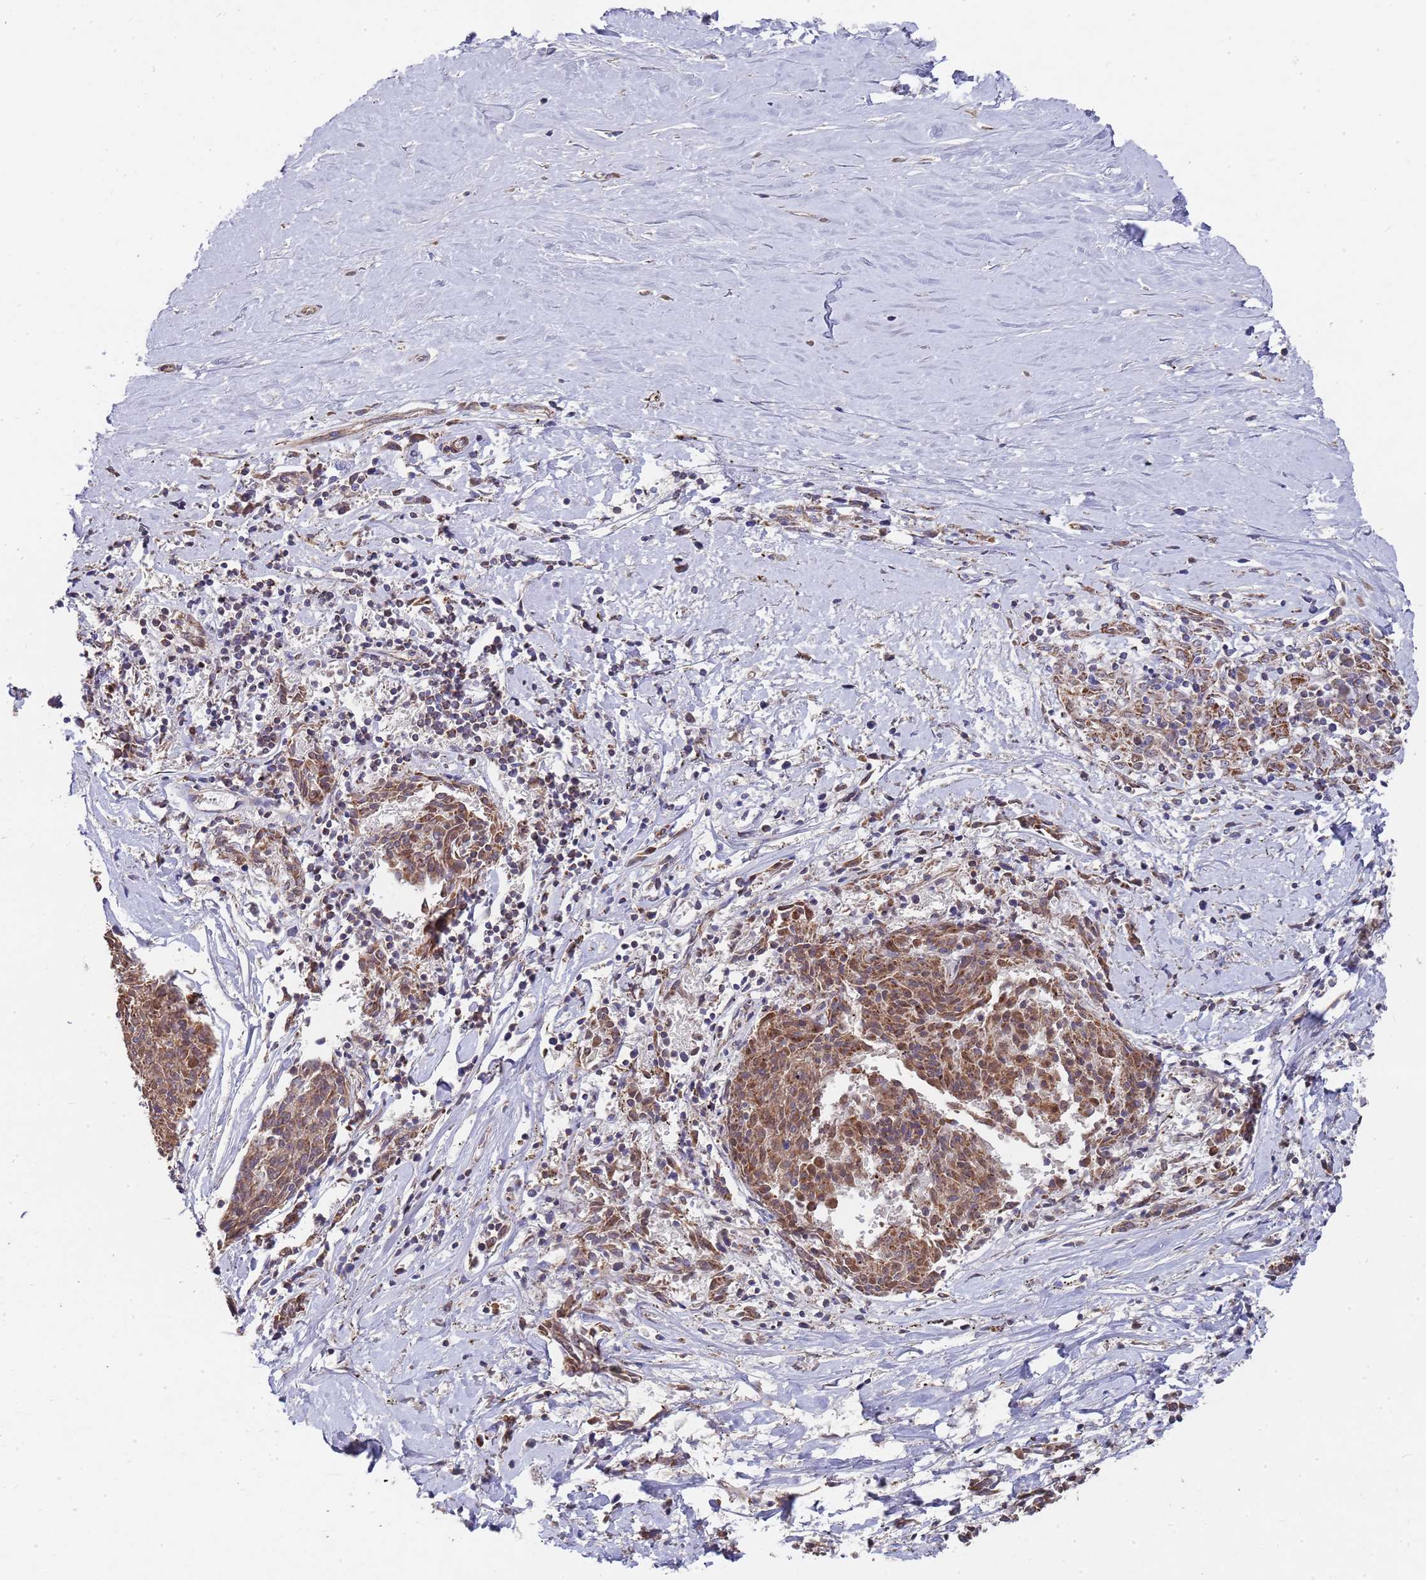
{"staining": {"intensity": "moderate", "quantity": ">75%", "location": "cytoplasmic/membranous"}, "tissue": "melanoma", "cell_type": "Tumor cells", "image_type": "cancer", "snomed": [{"axis": "morphology", "description": "Malignant melanoma, NOS"}, {"axis": "topography", "description": "Skin"}], "caption": "Tumor cells display medium levels of moderate cytoplasmic/membranous expression in approximately >75% of cells in malignant melanoma. (IHC, brightfield microscopy, high magnification).", "gene": "WDFY3", "patient": {"sex": "female", "age": 72}}